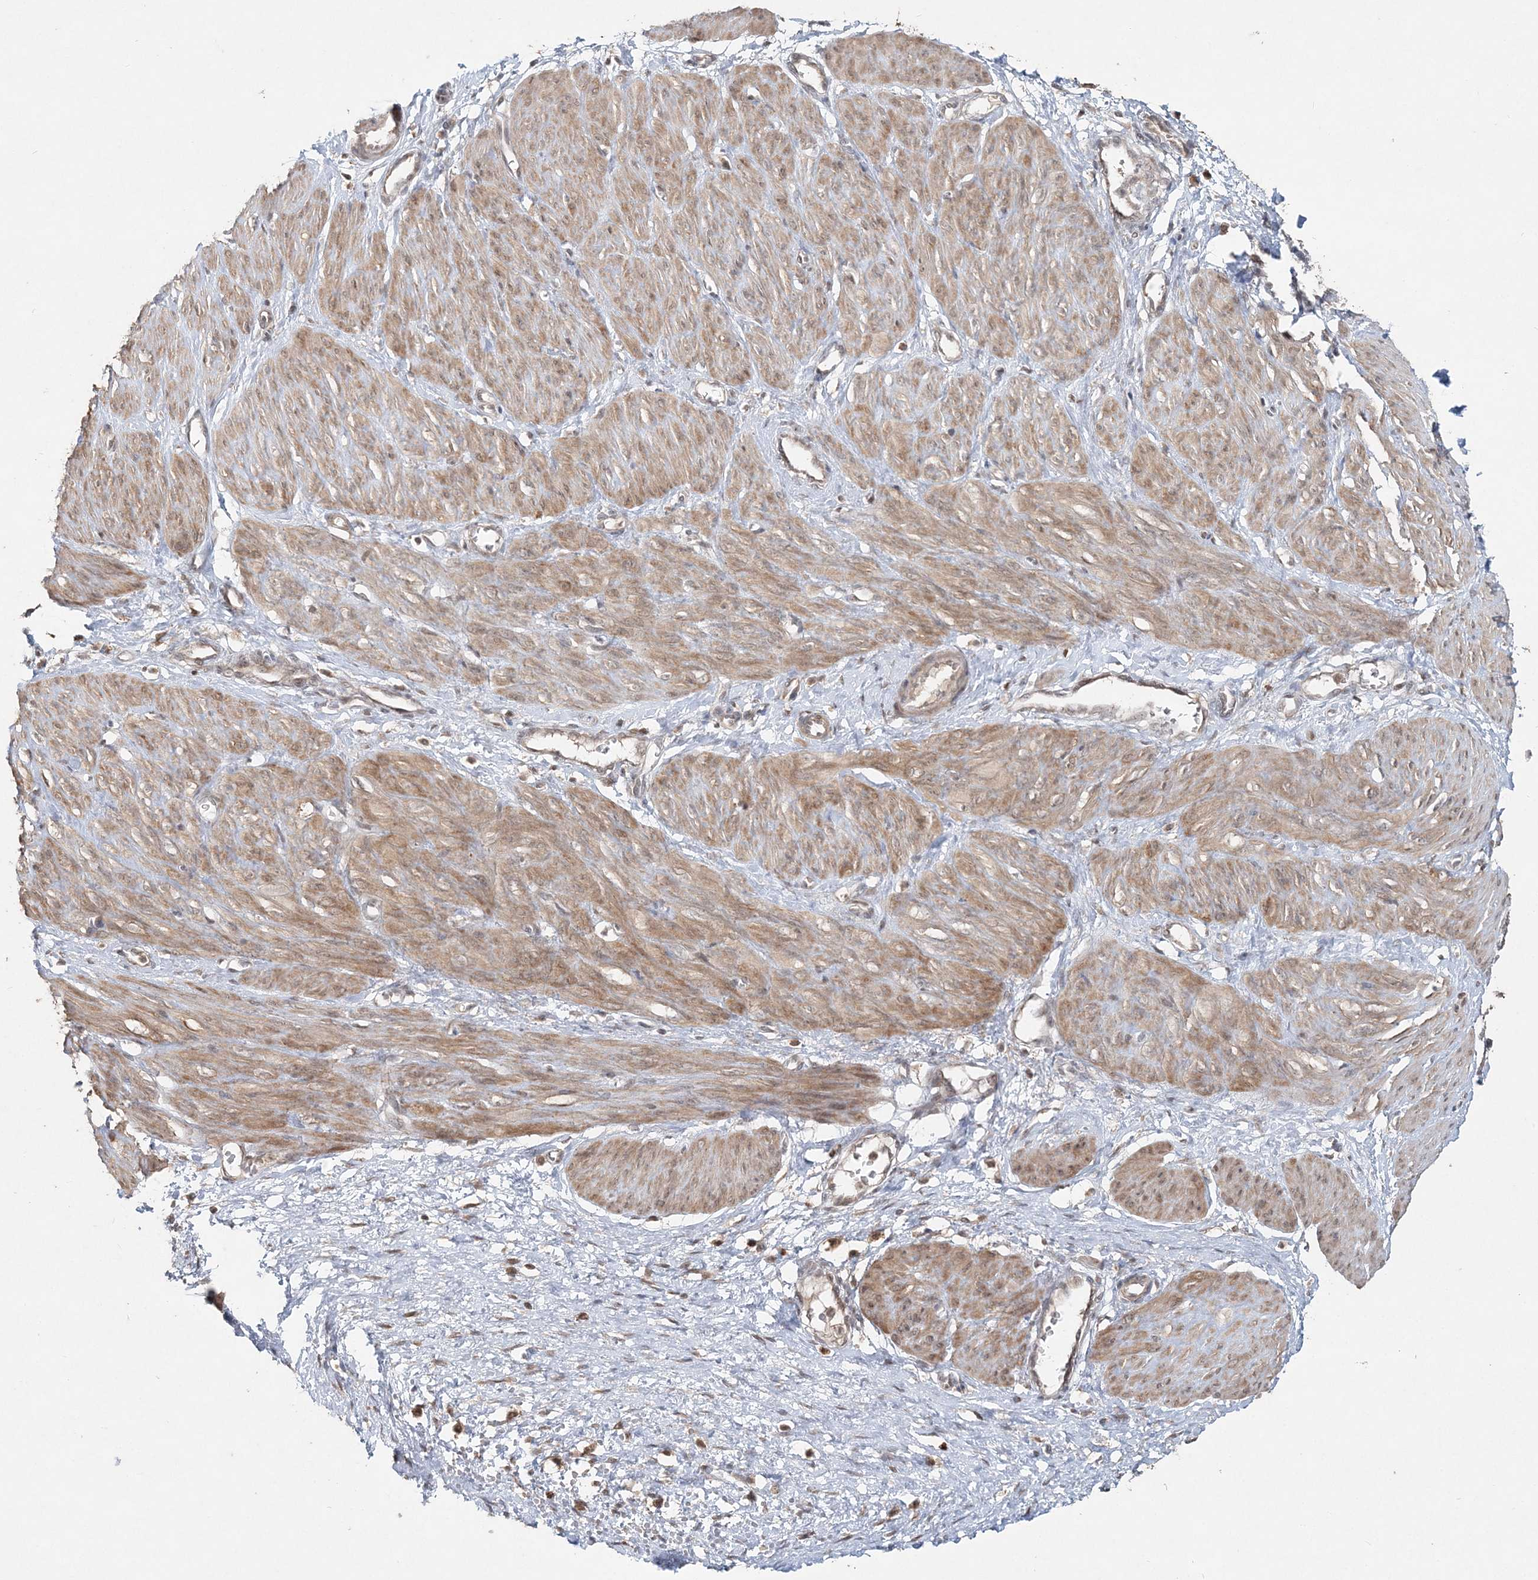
{"staining": {"intensity": "moderate", "quantity": ">75%", "location": "cytoplasmic/membranous"}, "tissue": "smooth muscle", "cell_type": "Smooth muscle cells", "image_type": "normal", "snomed": [{"axis": "morphology", "description": "Normal tissue, NOS"}, {"axis": "topography", "description": "Endometrium"}], "caption": "The photomicrograph displays a brown stain indicating the presence of a protein in the cytoplasmic/membranous of smooth muscle cells in smooth muscle. (DAB (3,3'-diaminobenzidine) IHC with brightfield microscopy, high magnification).", "gene": "SLU7", "patient": {"sex": "female", "age": 33}}